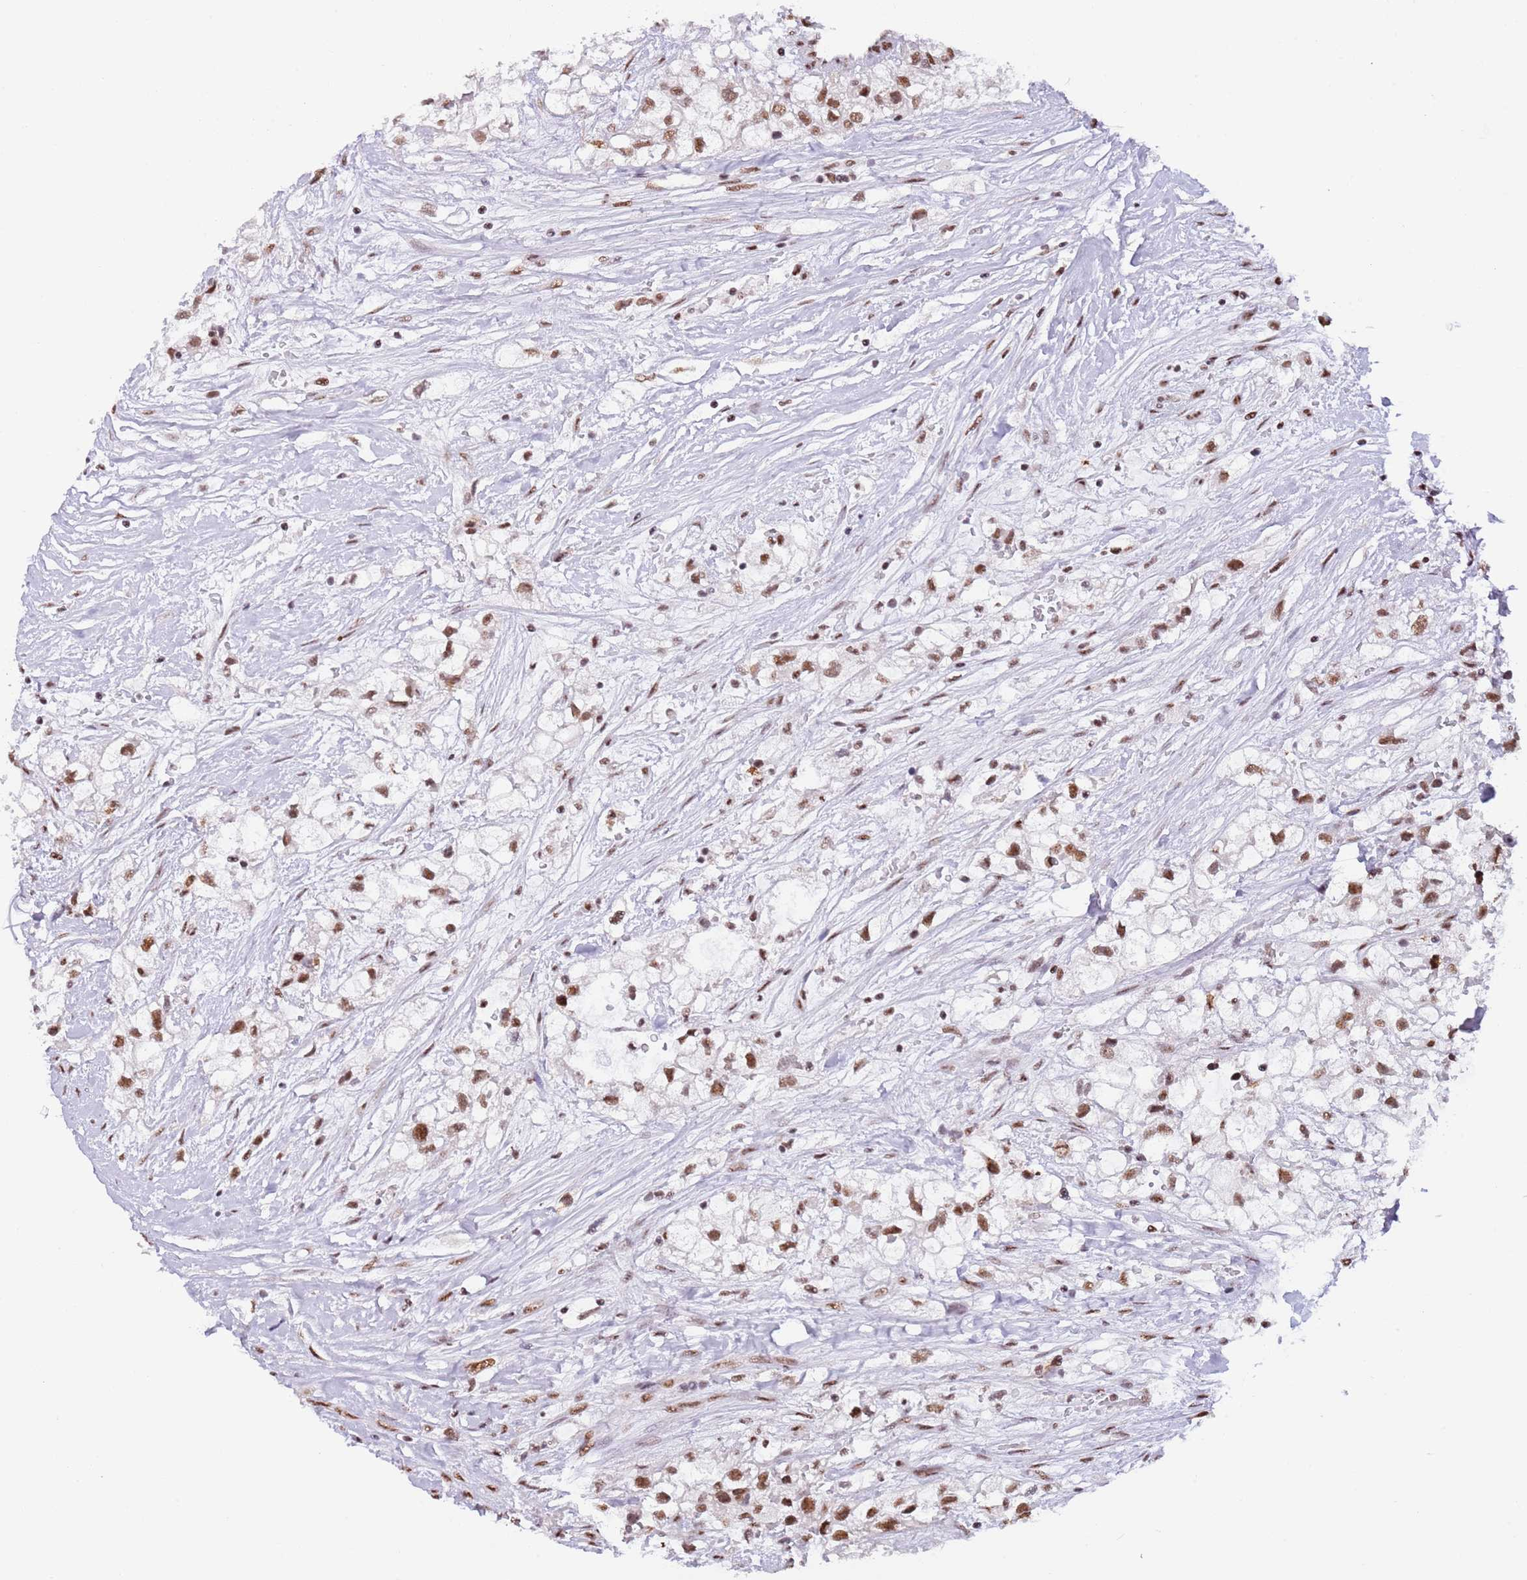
{"staining": {"intensity": "moderate", "quantity": ">75%", "location": "nuclear"}, "tissue": "renal cancer", "cell_type": "Tumor cells", "image_type": "cancer", "snomed": [{"axis": "morphology", "description": "Adenocarcinoma, NOS"}, {"axis": "topography", "description": "Kidney"}], "caption": "Immunohistochemical staining of human renal adenocarcinoma displays medium levels of moderate nuclear expression in about >75% of tumor cells. Immunohistochemistry stains the protein in brown and the nuclei are stained blue.", "gene": "SF3A2", "patient": {"sex": "male", "age": 59}}